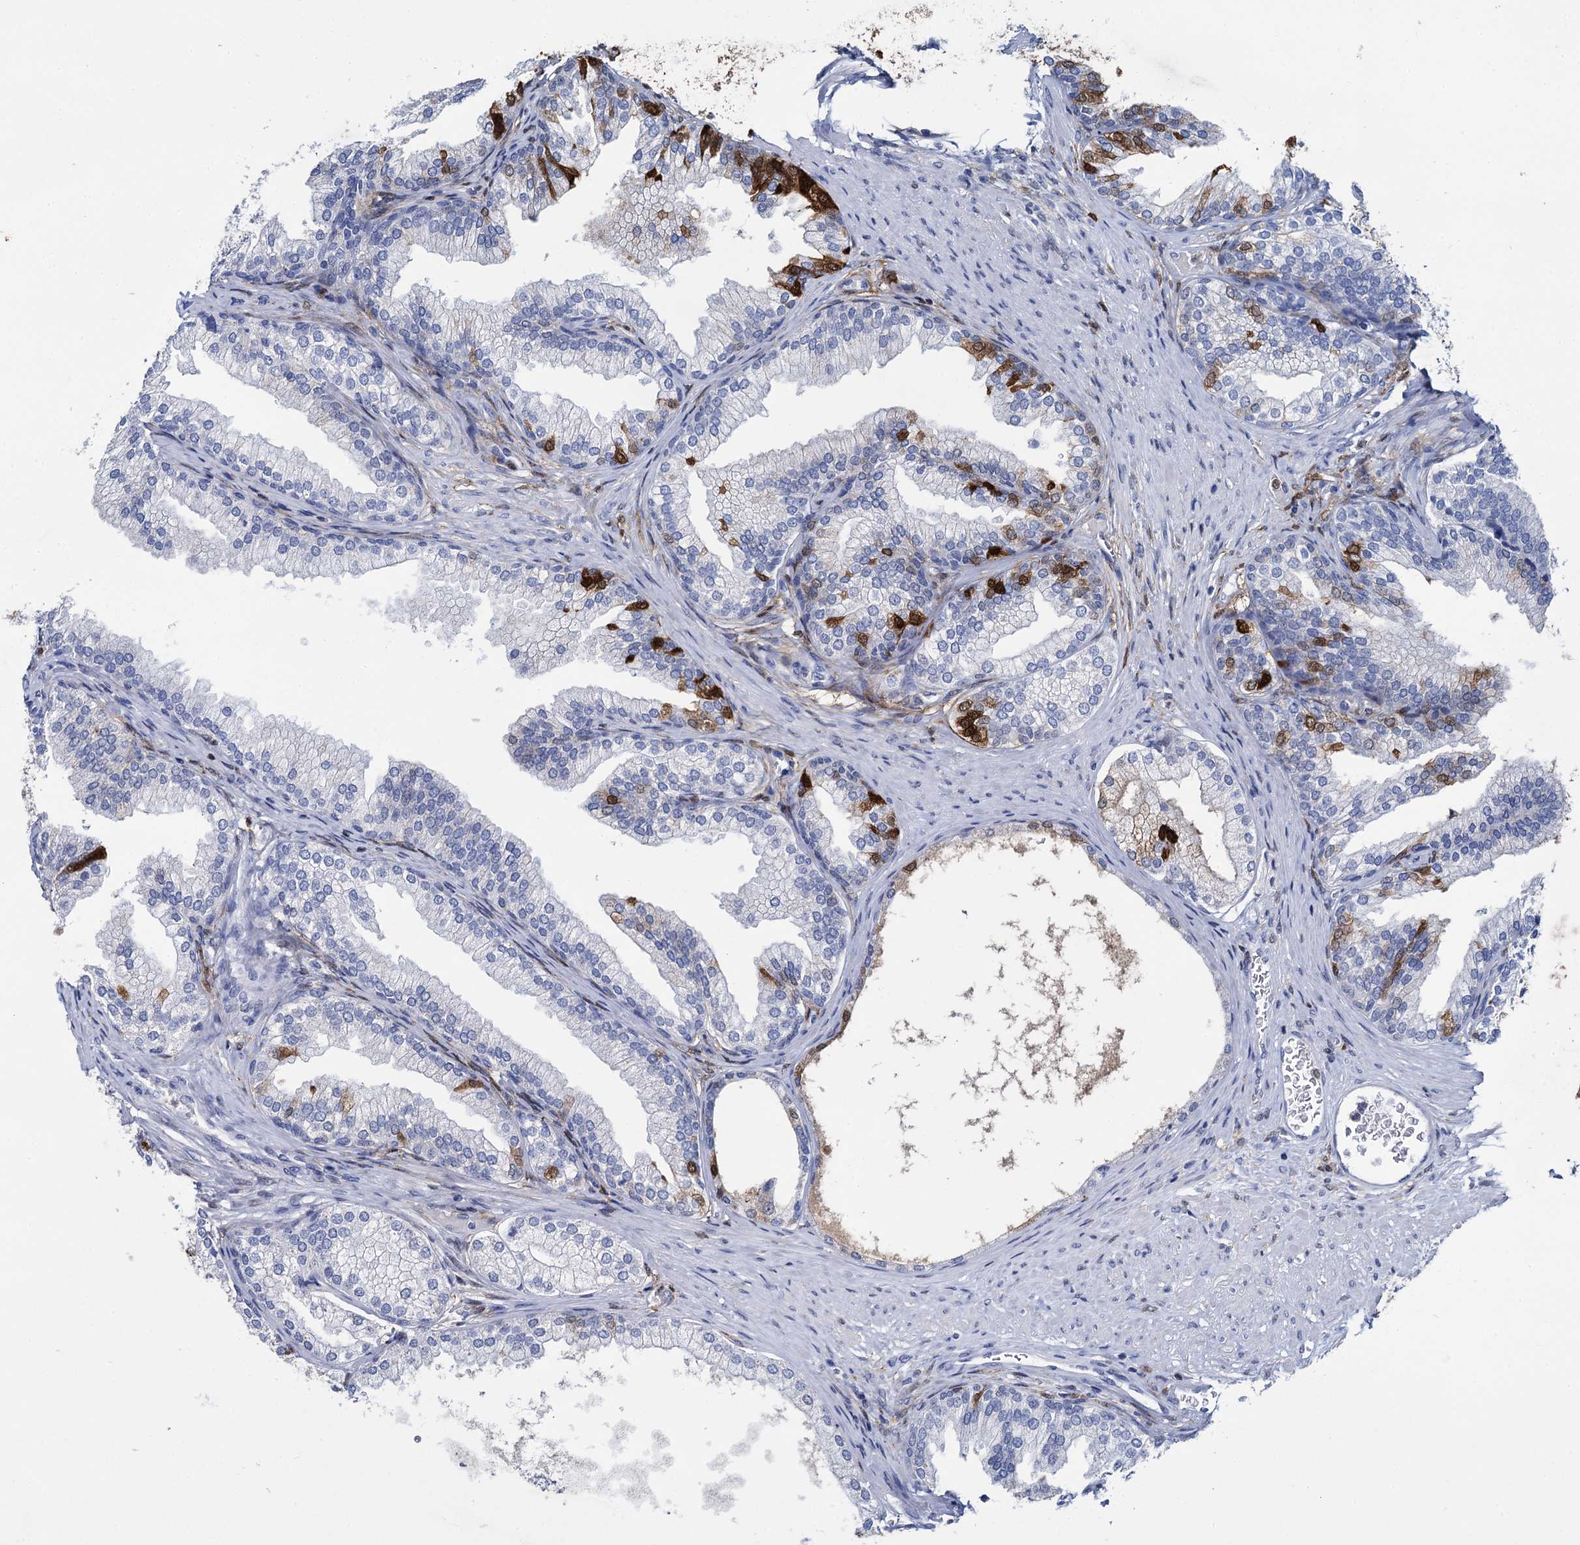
{"staining": {"intensity": "strong", "quantity": "<25%", "location": "cytoplasmic/membranous,nuclear"}, "tissue": "prostate", "cell_type": "Glandular cells", "image_type": "normal", "snomed": [{"axis": "morphology", "description": "Normal tissue, NOS"}, {"axis": "topography", "description": "Prostate"}], "caption": "Immunohistochemistry (IHC) of unremarkable human prostate shows medium levels of strong cytoplasmic/membranous,nuclear positivity in about <25% of glandular cells.", "gene": "FABP5", "patient": {"sex": "male", "age": 76}}